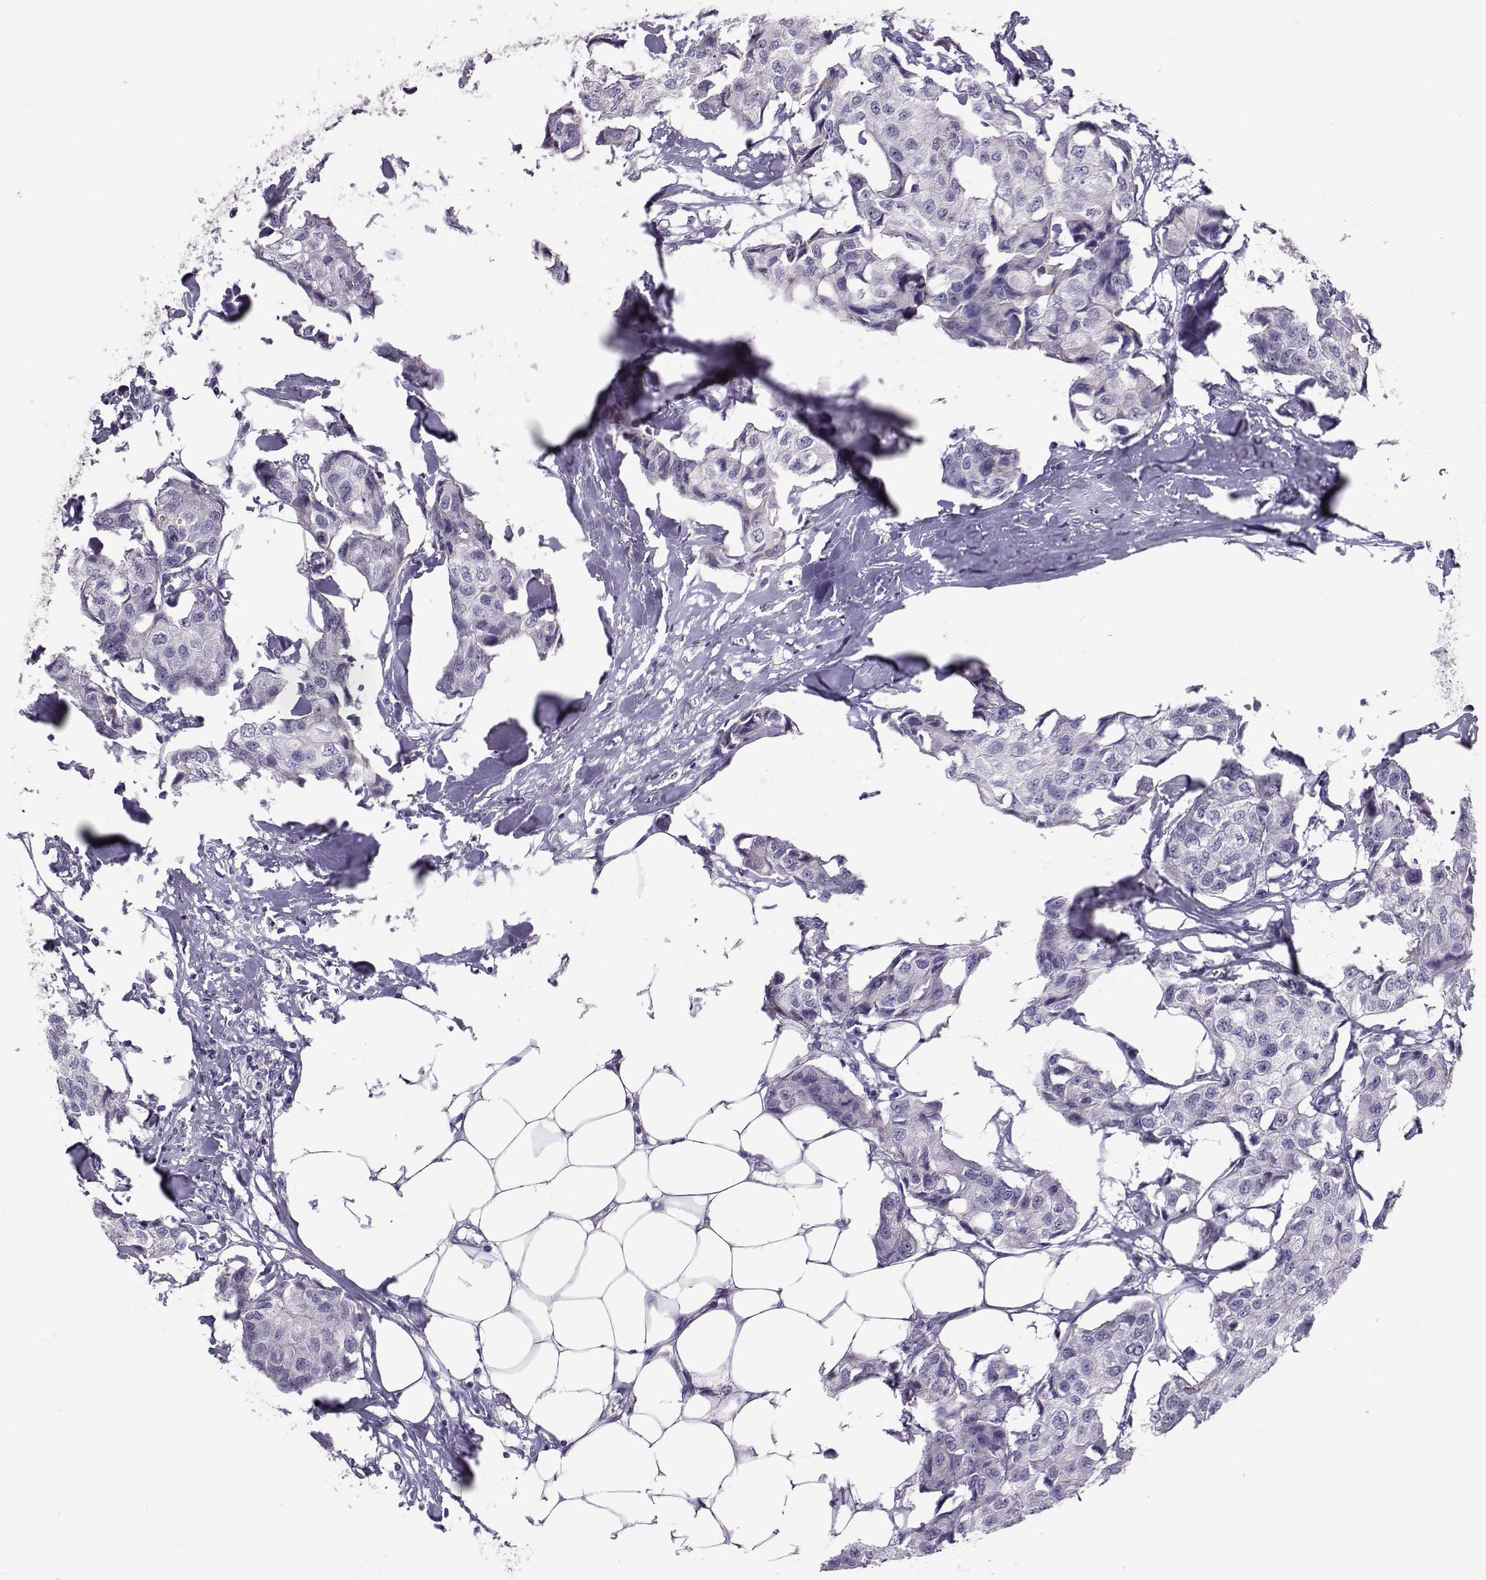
{"staining": {"intensity": "negative", "quantity": "none", "location": "none"}, "tissue": "breast cancer", "cell_type": "Tumor cells", "image_type": "cancer", "snomed": [{"axis": "morphology", "description": "Duct carcinoma"}, {"axis": "topography", "description": "Breast"}], "caption": "Immunohistochemistry (IHC) photomicrograph of neoplastic tissue: invasive ductal carcinoma (breast) stained with DAB (3,3'-diaminobenzidine) reveals no significant protein expression in tumor cells. (DAB (3,3'-diaminobenzidine) immunohistochemistry (IHC) with hematoxylin counter stain).", "gene": "DNAAF1", "patient": {"sex": "female", "age": 80}}